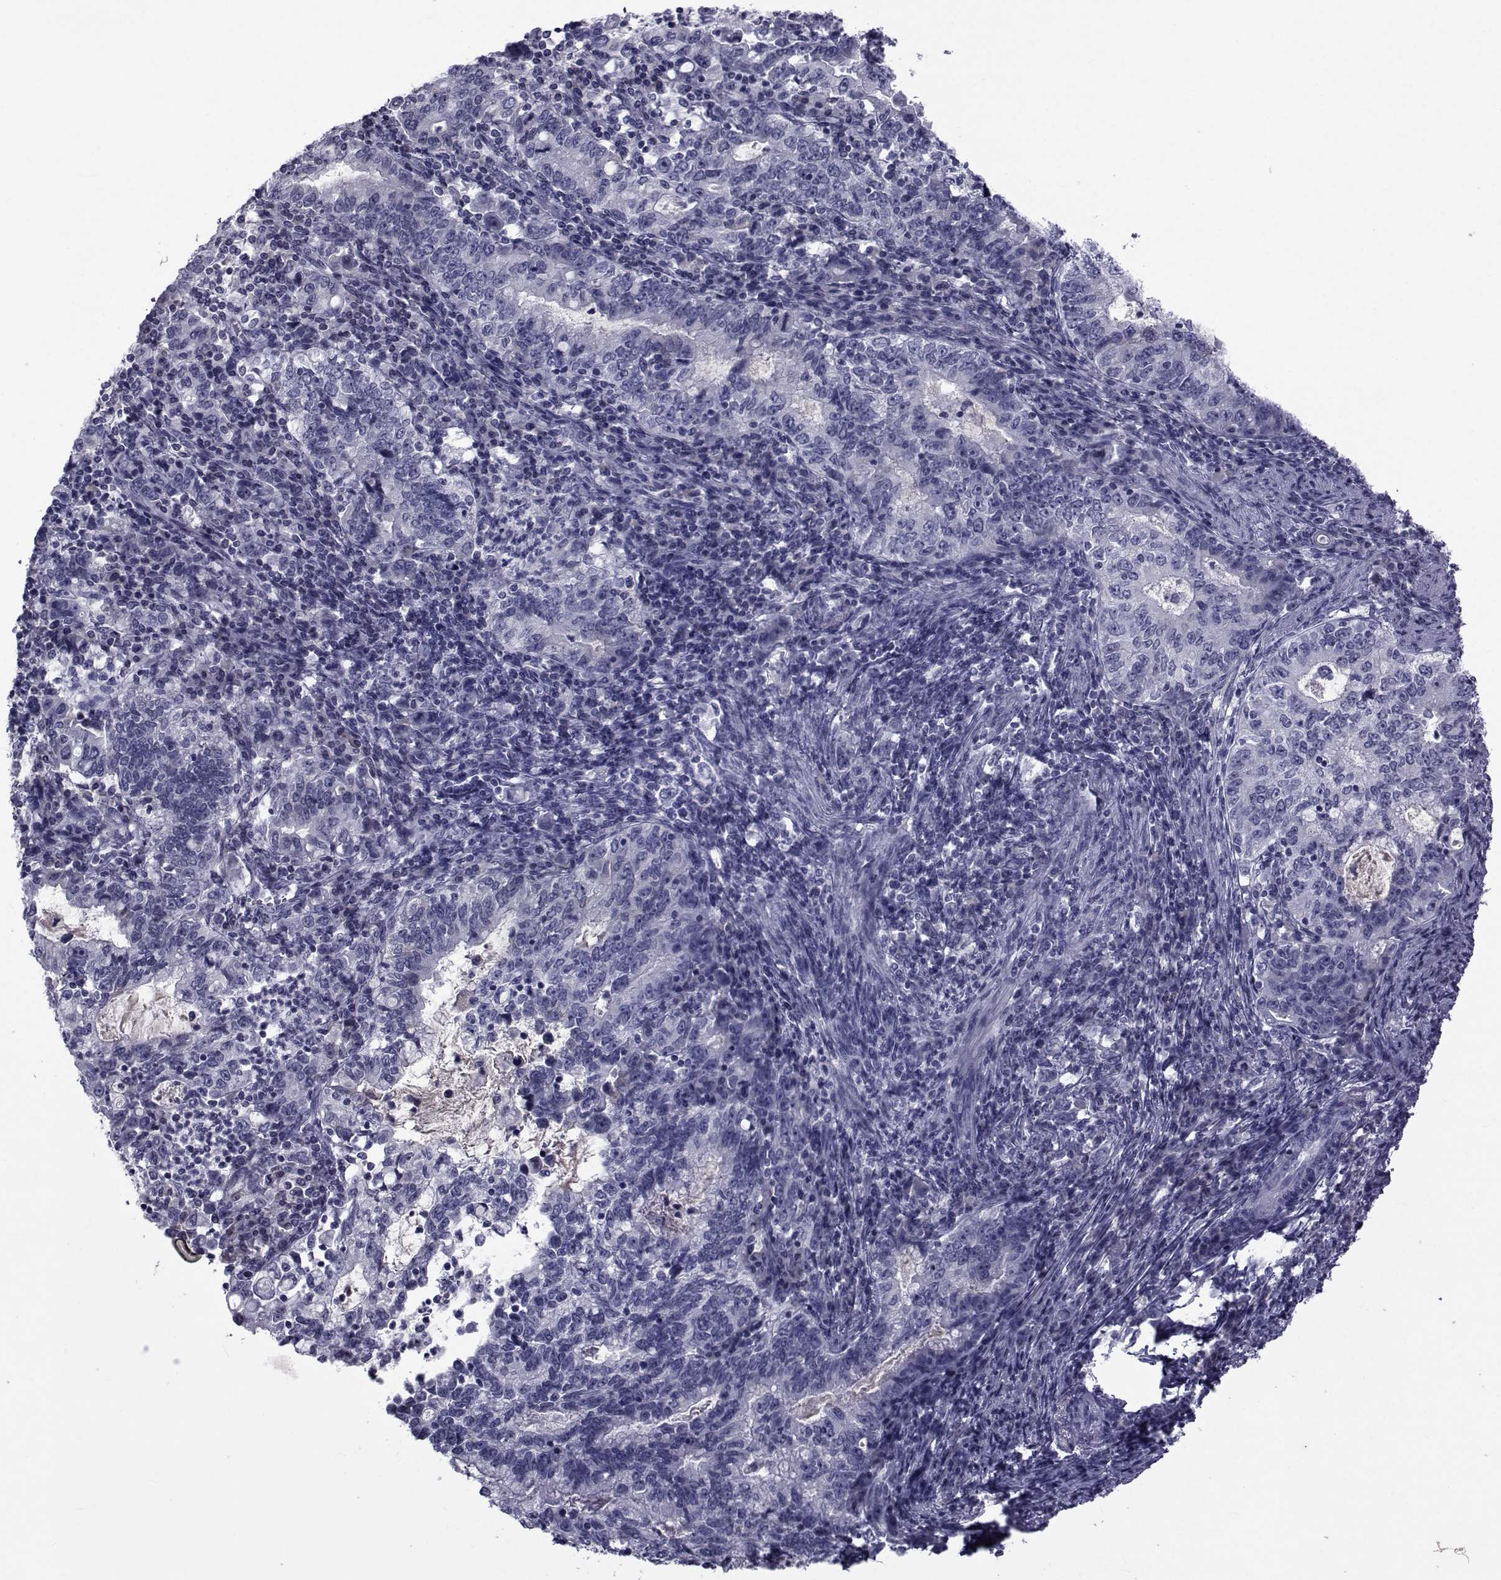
{"staining": {"intensity": "negative", "quantity": "none", "location": "none"}, "tissue": "stomach cancer", "cell_type": "Tumor cells", "image_type": "cancer", "snomed": [{"axis": "morphology", "description": "Adenocarcinoma, NOS"}, {"axis": "topography", "description": "Stomach, lower"}], "caption": "A micrograph of adenocarcinoma (stomach) stained for a protein displays no brown staining in tumor cells. Brightfield microscopy of immunohistochemistry stained with DAB (brown) and hematoxylin (blue), captured at high magnification.", "gene": "PAX2", "patient": {"sex": "female", "age": 72}}